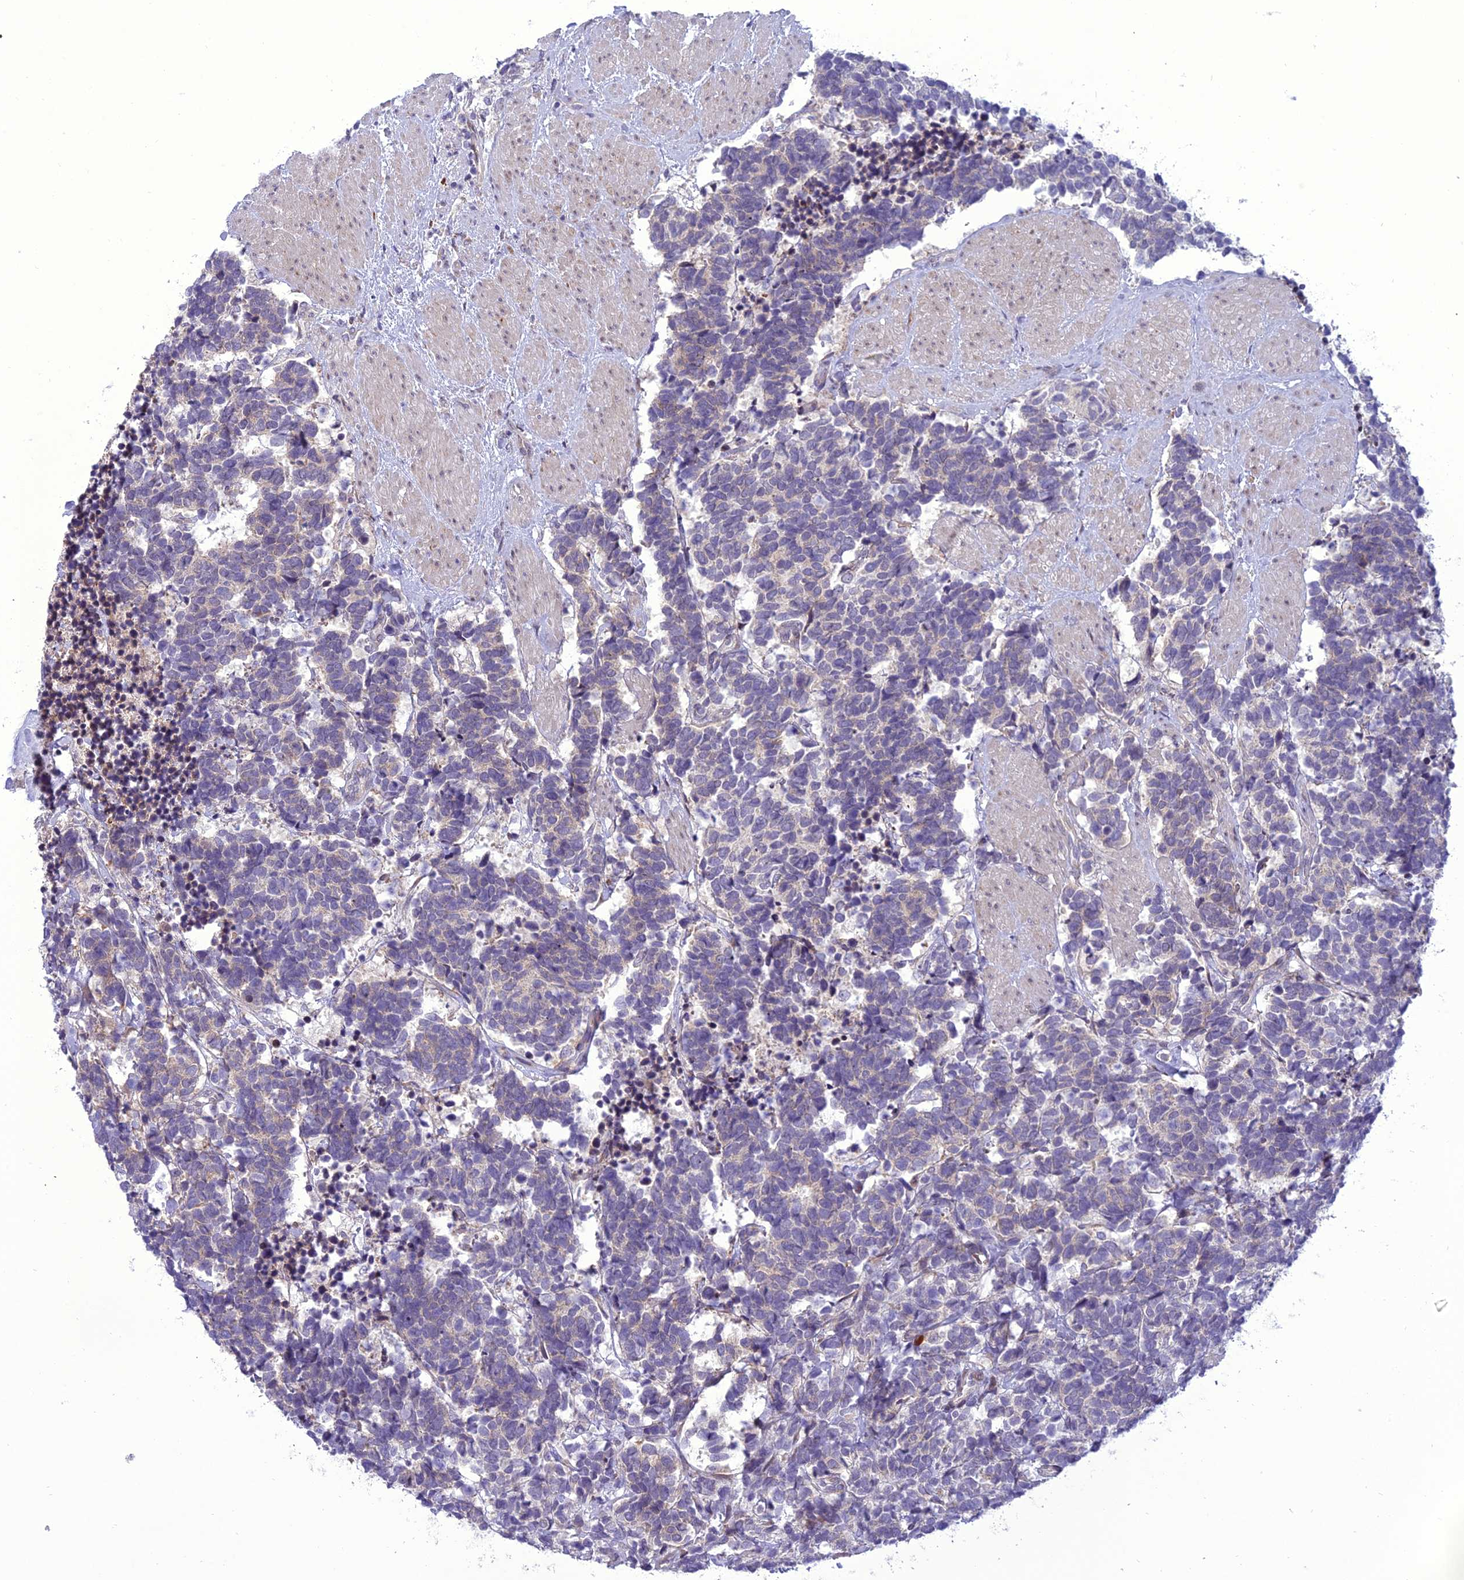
{"staining": {"intensity": "weak", "quantity": "<25%", "location": "cytoplasmic/membranous"}, "tissue": "carcinoid", "cell_type": "Tumor cells", "image_type": "cancer", "snomed": [{"axis": "morphology", "description": "Carcinoma, NOS"}, {"axis": "morphology", "description": "Carcinoid, malignant, NOS"}, {"axis": "topography", "description": "Prostate"}], "caption": "The photomicrograph reveals no staining of tumor cells in carcinoid. (Immunohistochemistry, brightfield microscopy, high magnification).", "gene": "NEURL2", "patient": {"sex": "male", "age": 57}}